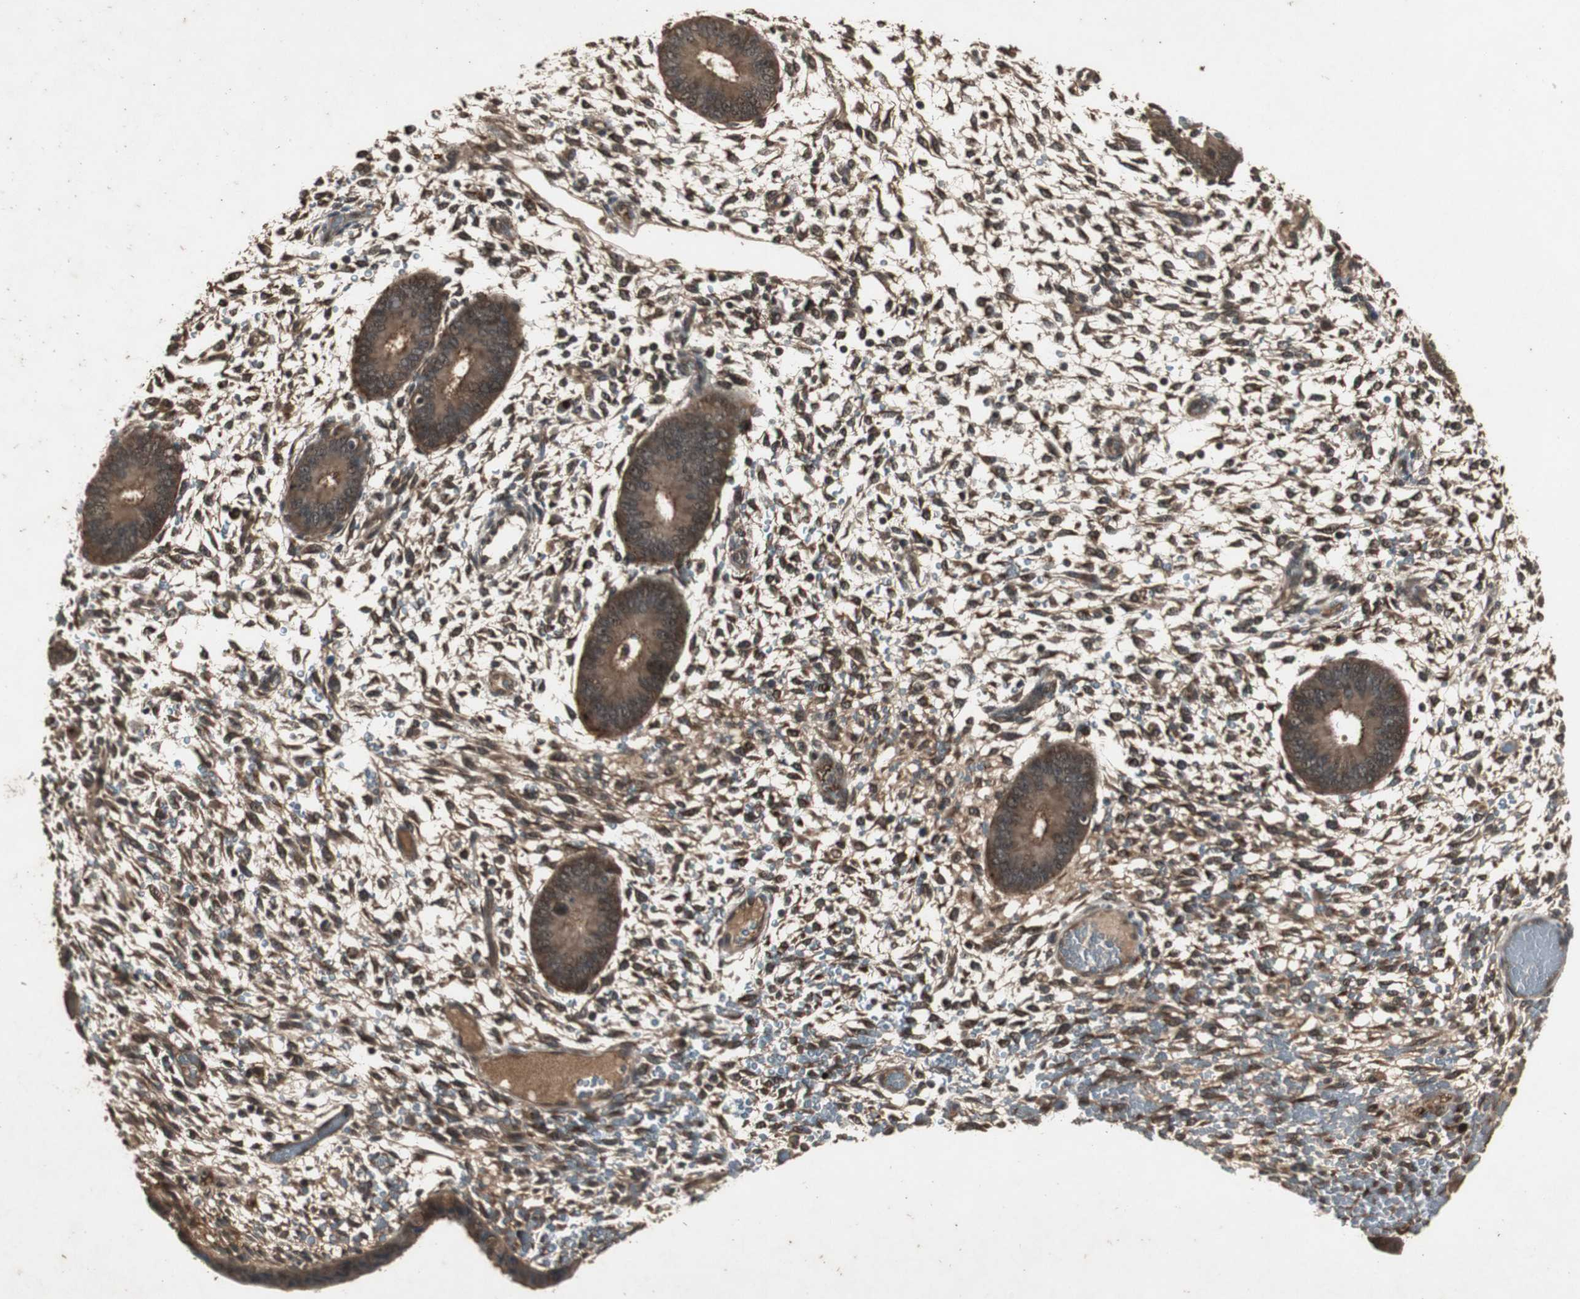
{"staining": {"intensity": "strong", "quantity": ">75%", "location": "cytoplasmic/membranous,nuclear"}, "tissue": "endometrium", "cell_type": "Cells in endometrial stroma", "image_type": "normal", "snomed": [{"axis": "morphology", "description": "Normal tissue, NOS"}, {"axis": "topography", "description": "Endometrium"}], "caption": "Protein expression analysis of normal human endometrium reveals strong cytoplasmic/membranous,nuclear expression in approximately >75% of cells in endometrial stroma.", "gene": "EMX1", "patient": {"sex": "female", "age": 42}}